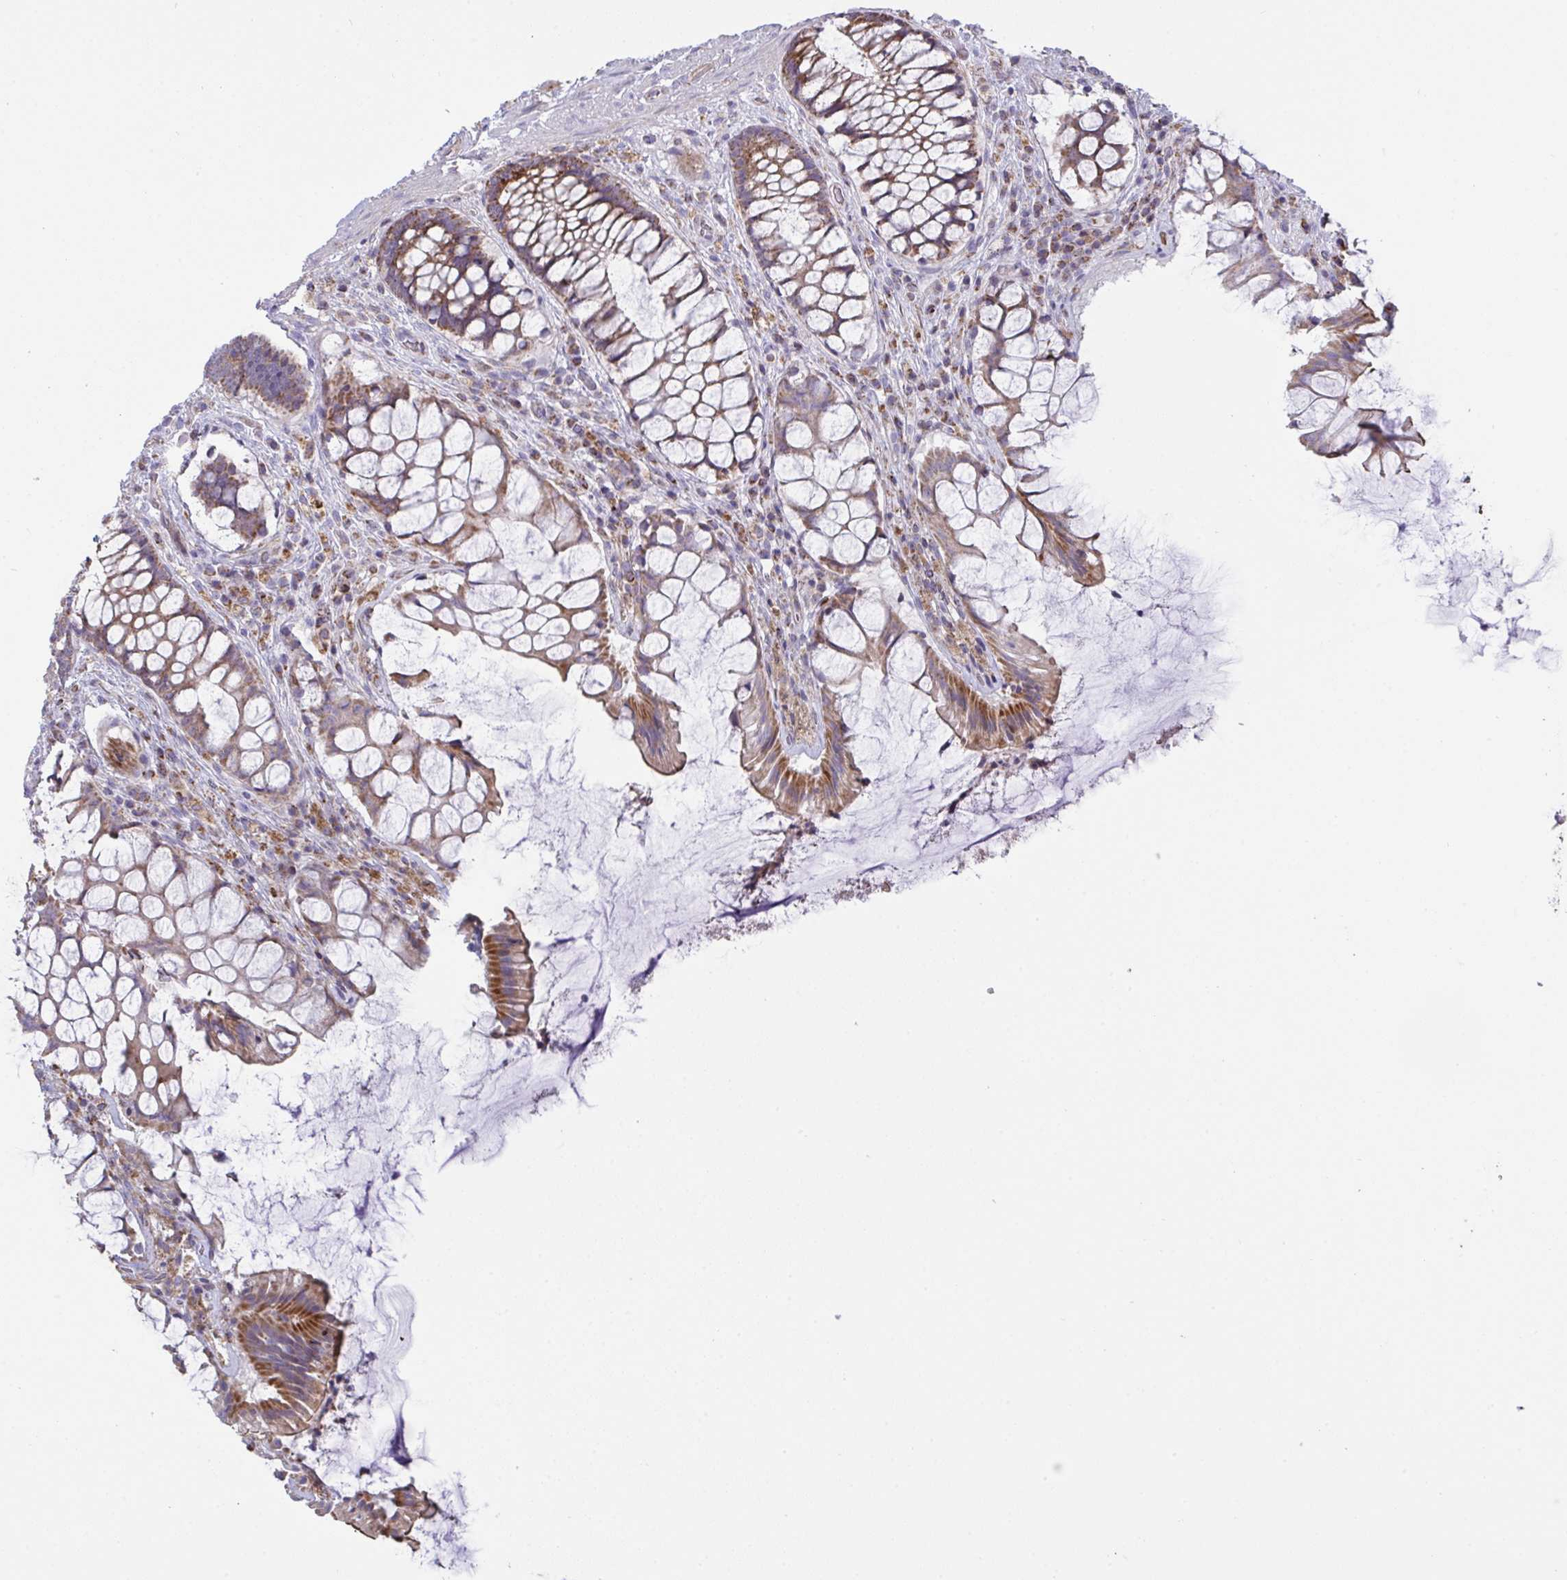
{"staining": {"intensity": "strong", "quantity": ">75%", "location": "cytoplasmic/membranous"}, "tissue": "rectum", "cell_type": "Glandular cells", "image_type": "normal", "snomed": [{"axis": "morphology", "description": "Normal tissue, NOS"}, {"axis": "topography", "description": "Rectum"}], "caption": "This image displays IHC staining of normal human rectum, with high strong cytoplasmic/membranous staining in approximately >75% of glandular cells.", "gene": "MICOS10", "patient": {"sex": "female", "age": 58}}